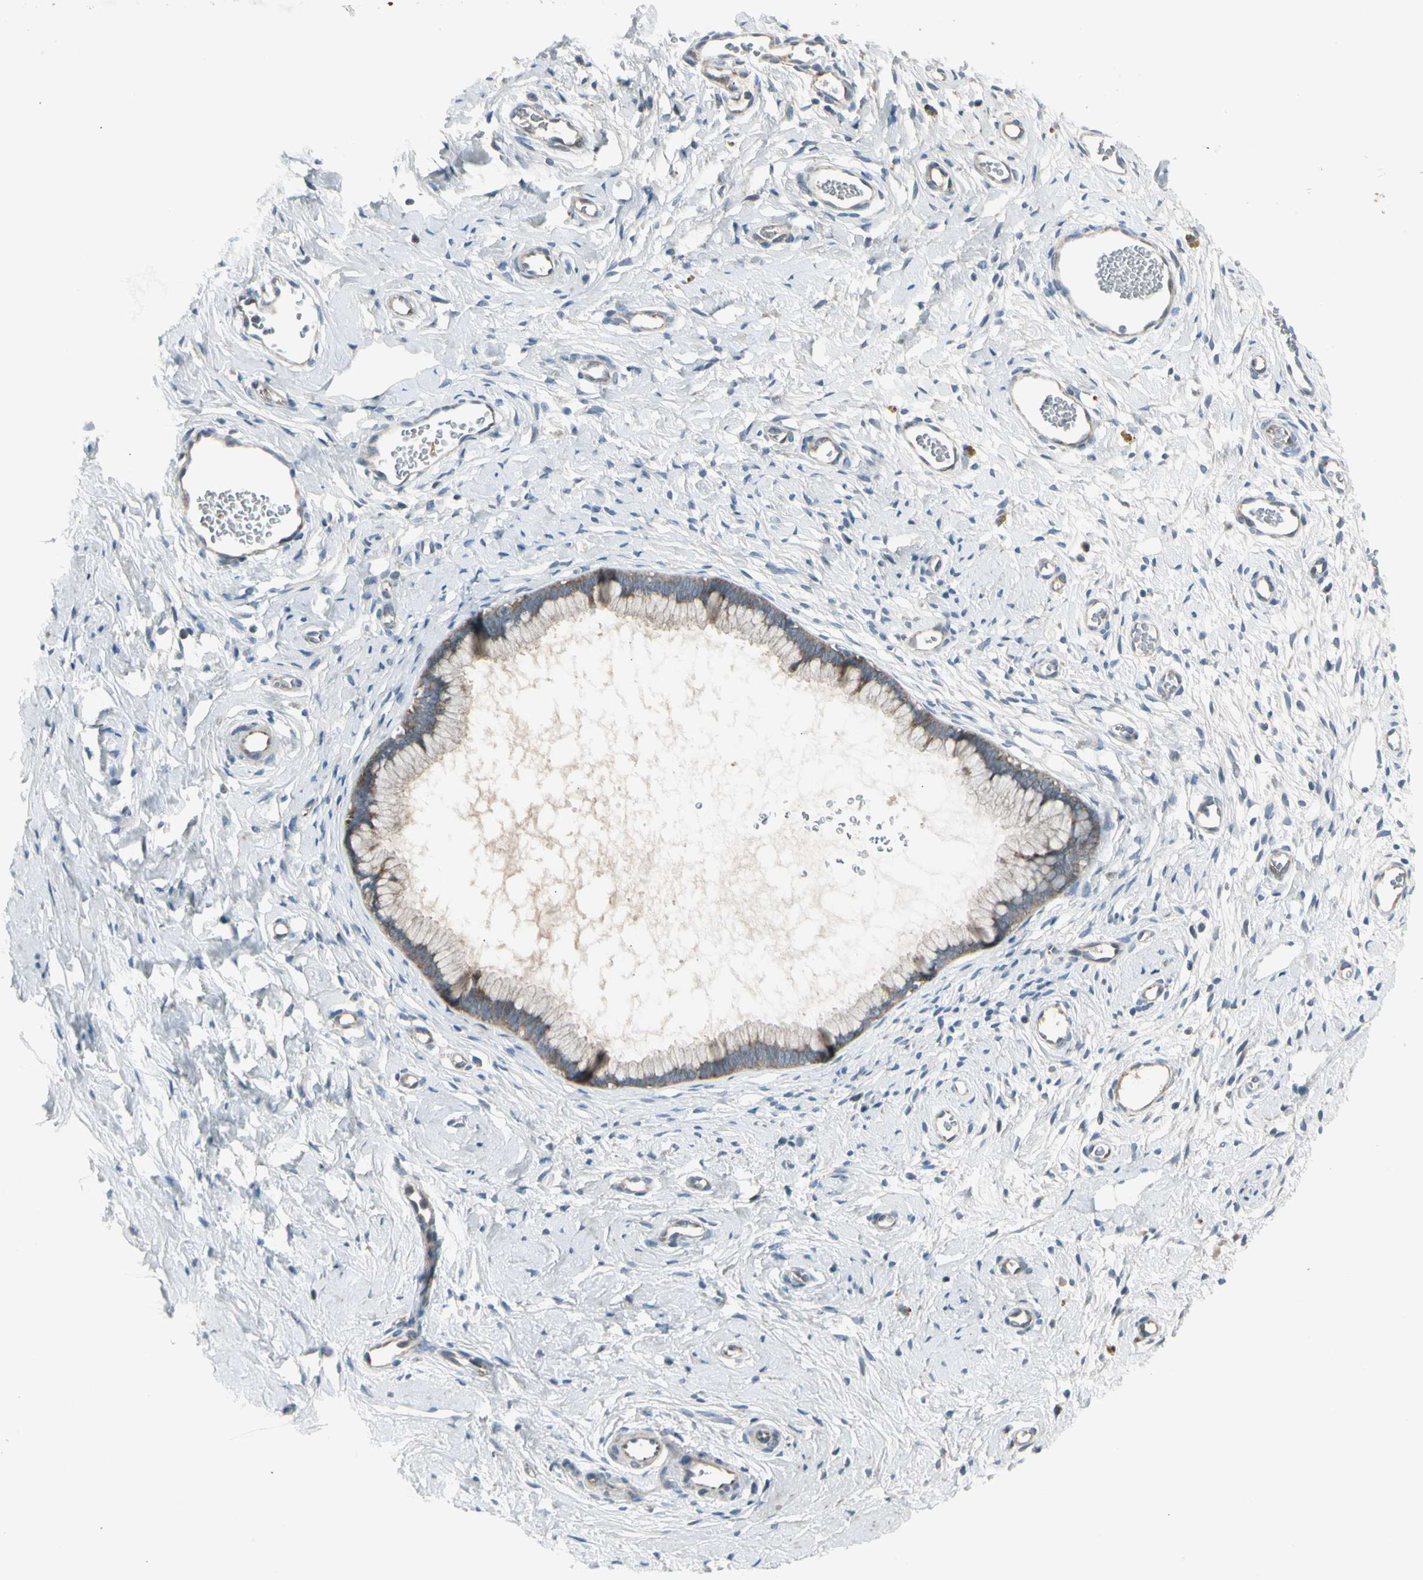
{"staining": {"intensity": "moderate", "quantity": ">75%", "location": "cytoplasmic/membranous"}, "tissue": "cervix", "cell_type": "Glandular cells", "image_type": "normal", "snomed": [{"axis": "morphology", "description": "Normal tissue, NOS"}, {"axis": "topography", "description": "Cervix"}], "caption": "Normal cervix was stained to show a protein in brown. There is medium levels of moderate cytoplasmic/membranous positivity in about >75% of glandular cells.", "gene": "PANK2", "patient": {"sex": "female", "age": 65}}